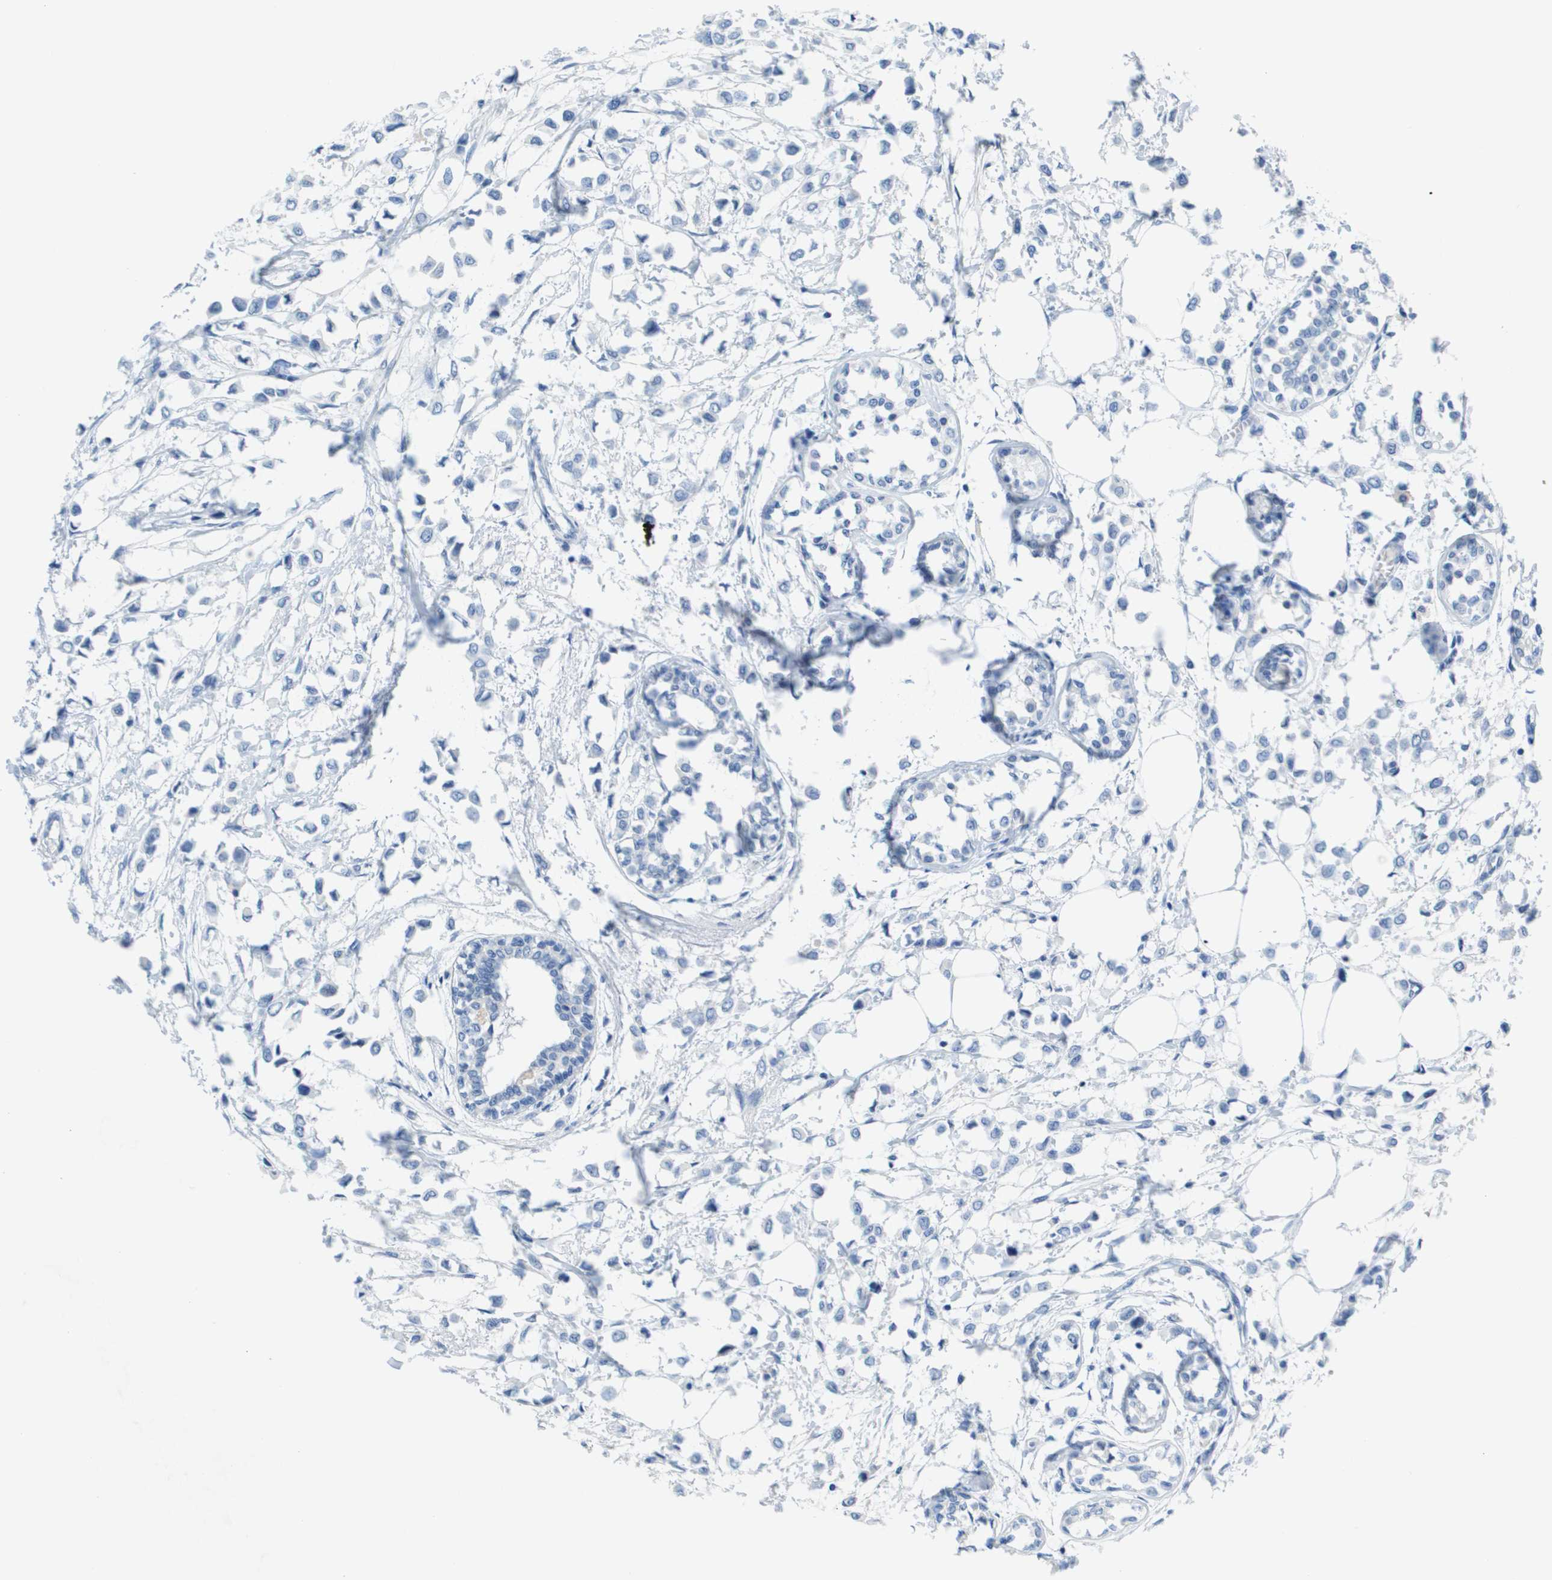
{"staining": {"intensity": "negative", "quantity": "none", "location": "none"}, "tissue": "breast cancer", "cell_type": "Tumor cells", "image_type": "cancer", "snomed": [{"axis": "morphology", "description": "Lobular carcinoma"}, {"axis": "topography", "description": "Breast"}], "caption": "Breast cancer was stained to show a protein in brown. There is no significant expression in tumor cells.", "gene": "NCS1", "patient": {"sex": "female", "age": 51}}